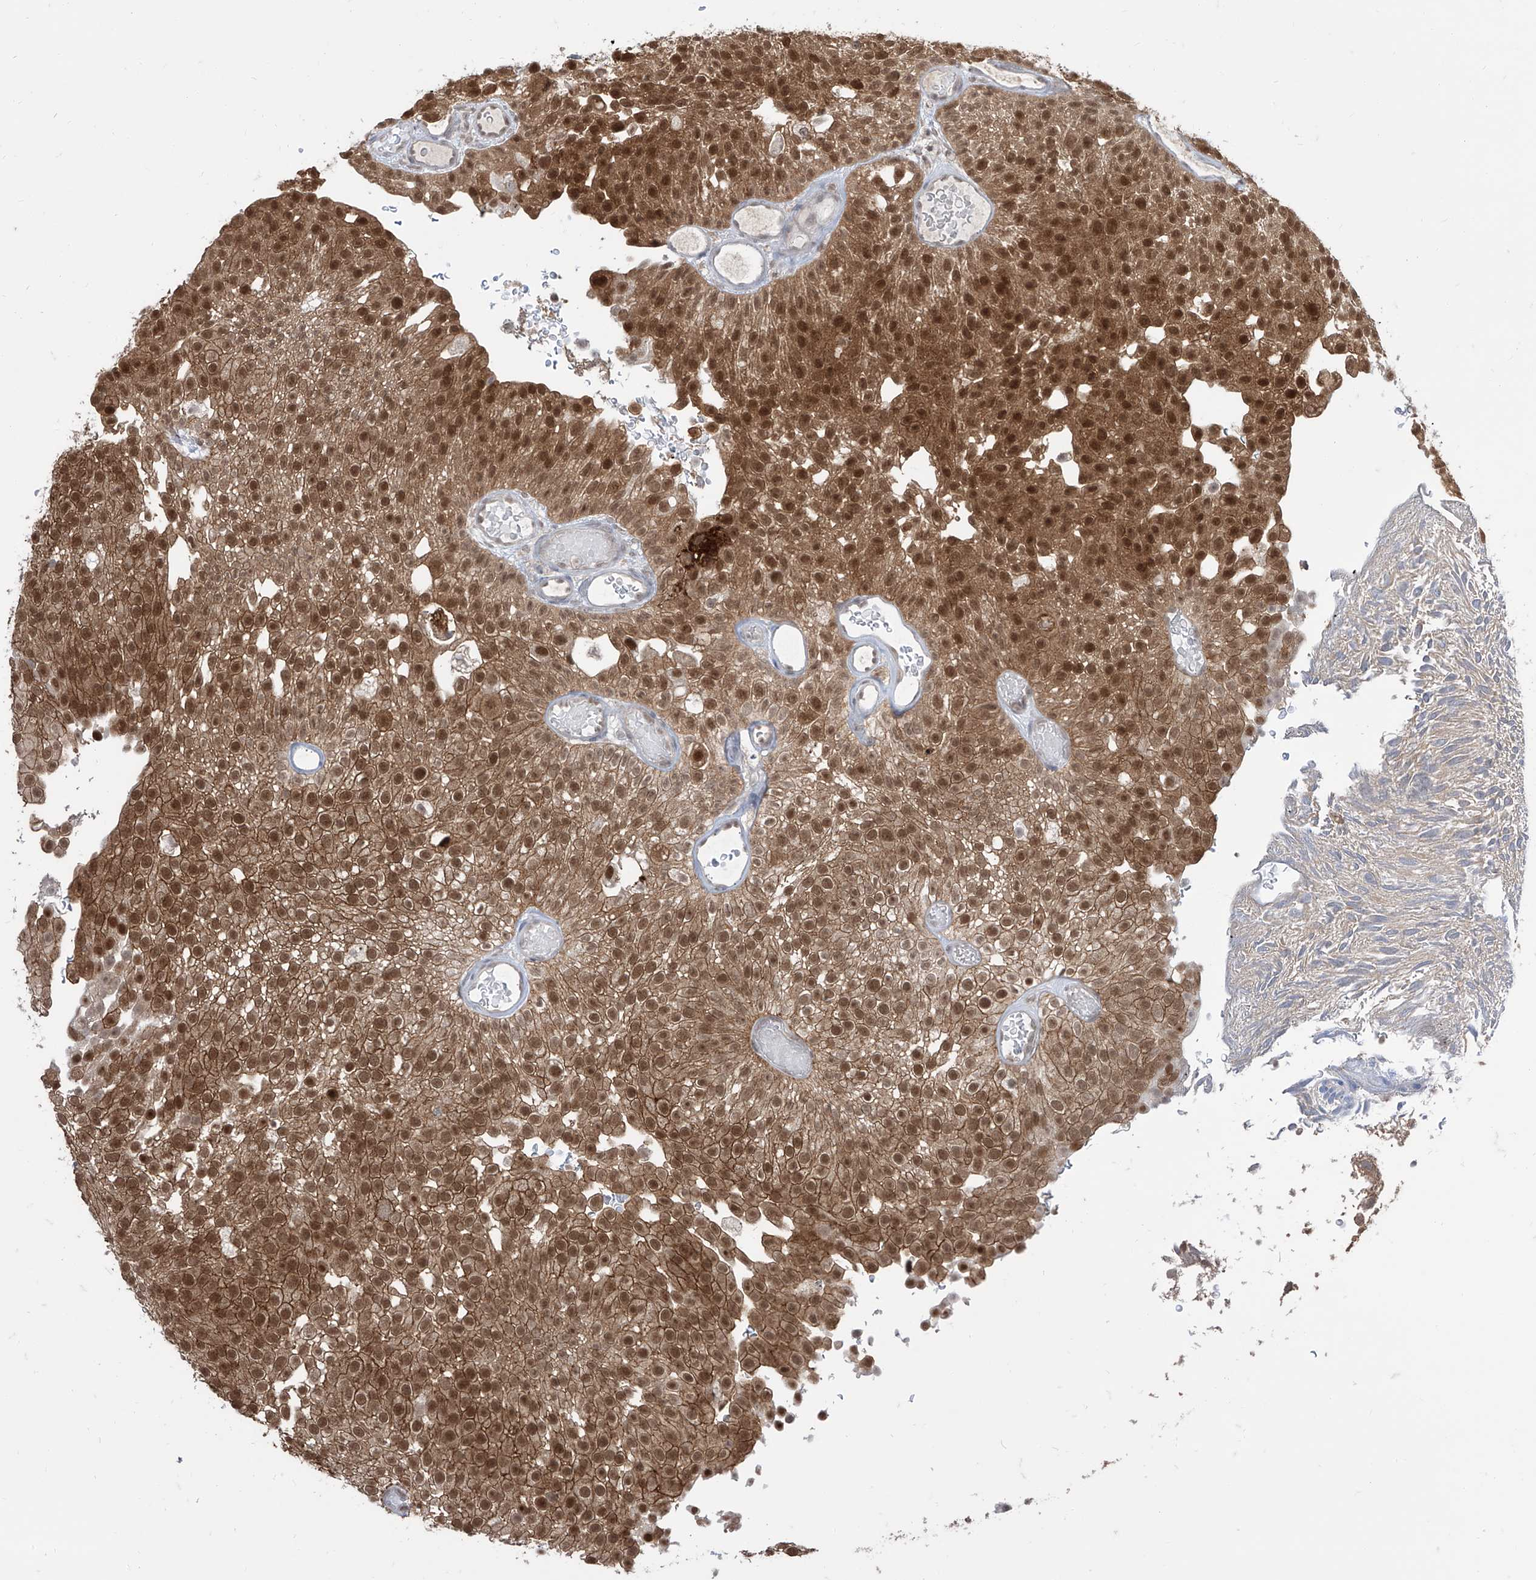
{"staining": {"intensity": "strong", "quantity": ">75%", "location": "cytoplasmic/membranous,nuclear"}, "tissue": "urothelial cancer", "cell_type": "Tumor cells", "image_type": "cancer", "snomed": [{"axis": "morphology", "description": "Urothelial carcinoma, Low grade"}, {"axis": "topography", "description": "Urinary bladder"}], "caption": "Brown immunohistochemical staining in low-grade urothelial carcinoma demonstrates strong cytoplasmic/membranous and nuclear expression in about >75% of tumor cells.", "gene": "BROX", "patient": {"sex": "male", "age": 78}}